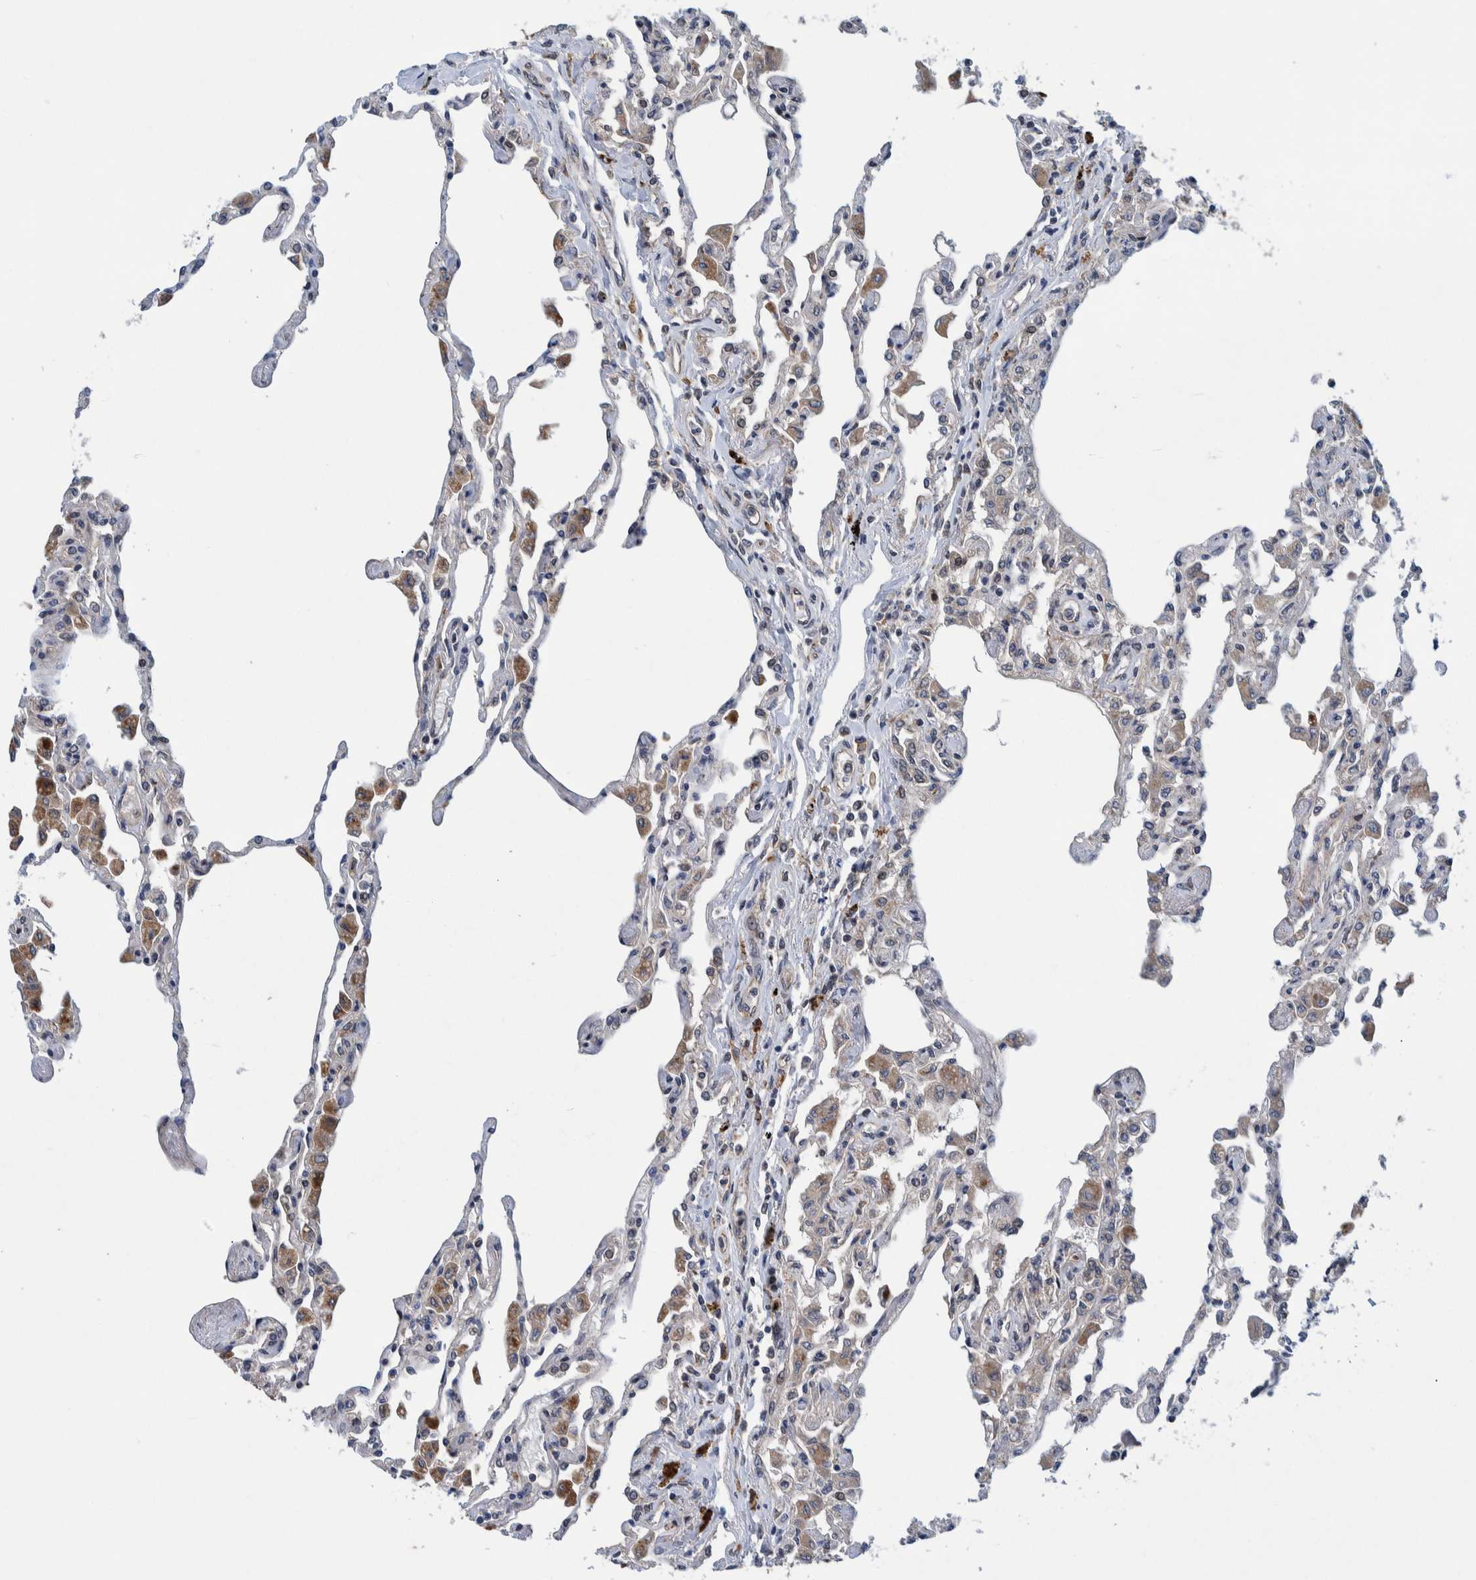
{"staining": {"intensity": "weak", "quantity": "25%-75%", "location": "cytoplasmic/membranous"}, "tissue": "lung", "cell_type": "Alveolar cells", "image_type": "normal", "snomed": [{"axis": "morphology", "description": "Normal tissue, NOS"}, {"axis": "topography", "description": "Bronchus"}, {"axis": "topography", "description": "Lung"}], "caption": "Protein expression analysis of unremarkable lung reveals weak cytoplasmic/membranous staining in about 25%-75% of alveolar cells. (IHC, brightfield microscopy, high magnification).", "gene": "MRPS7", "patient": {"sex": "female", "age": 49}}